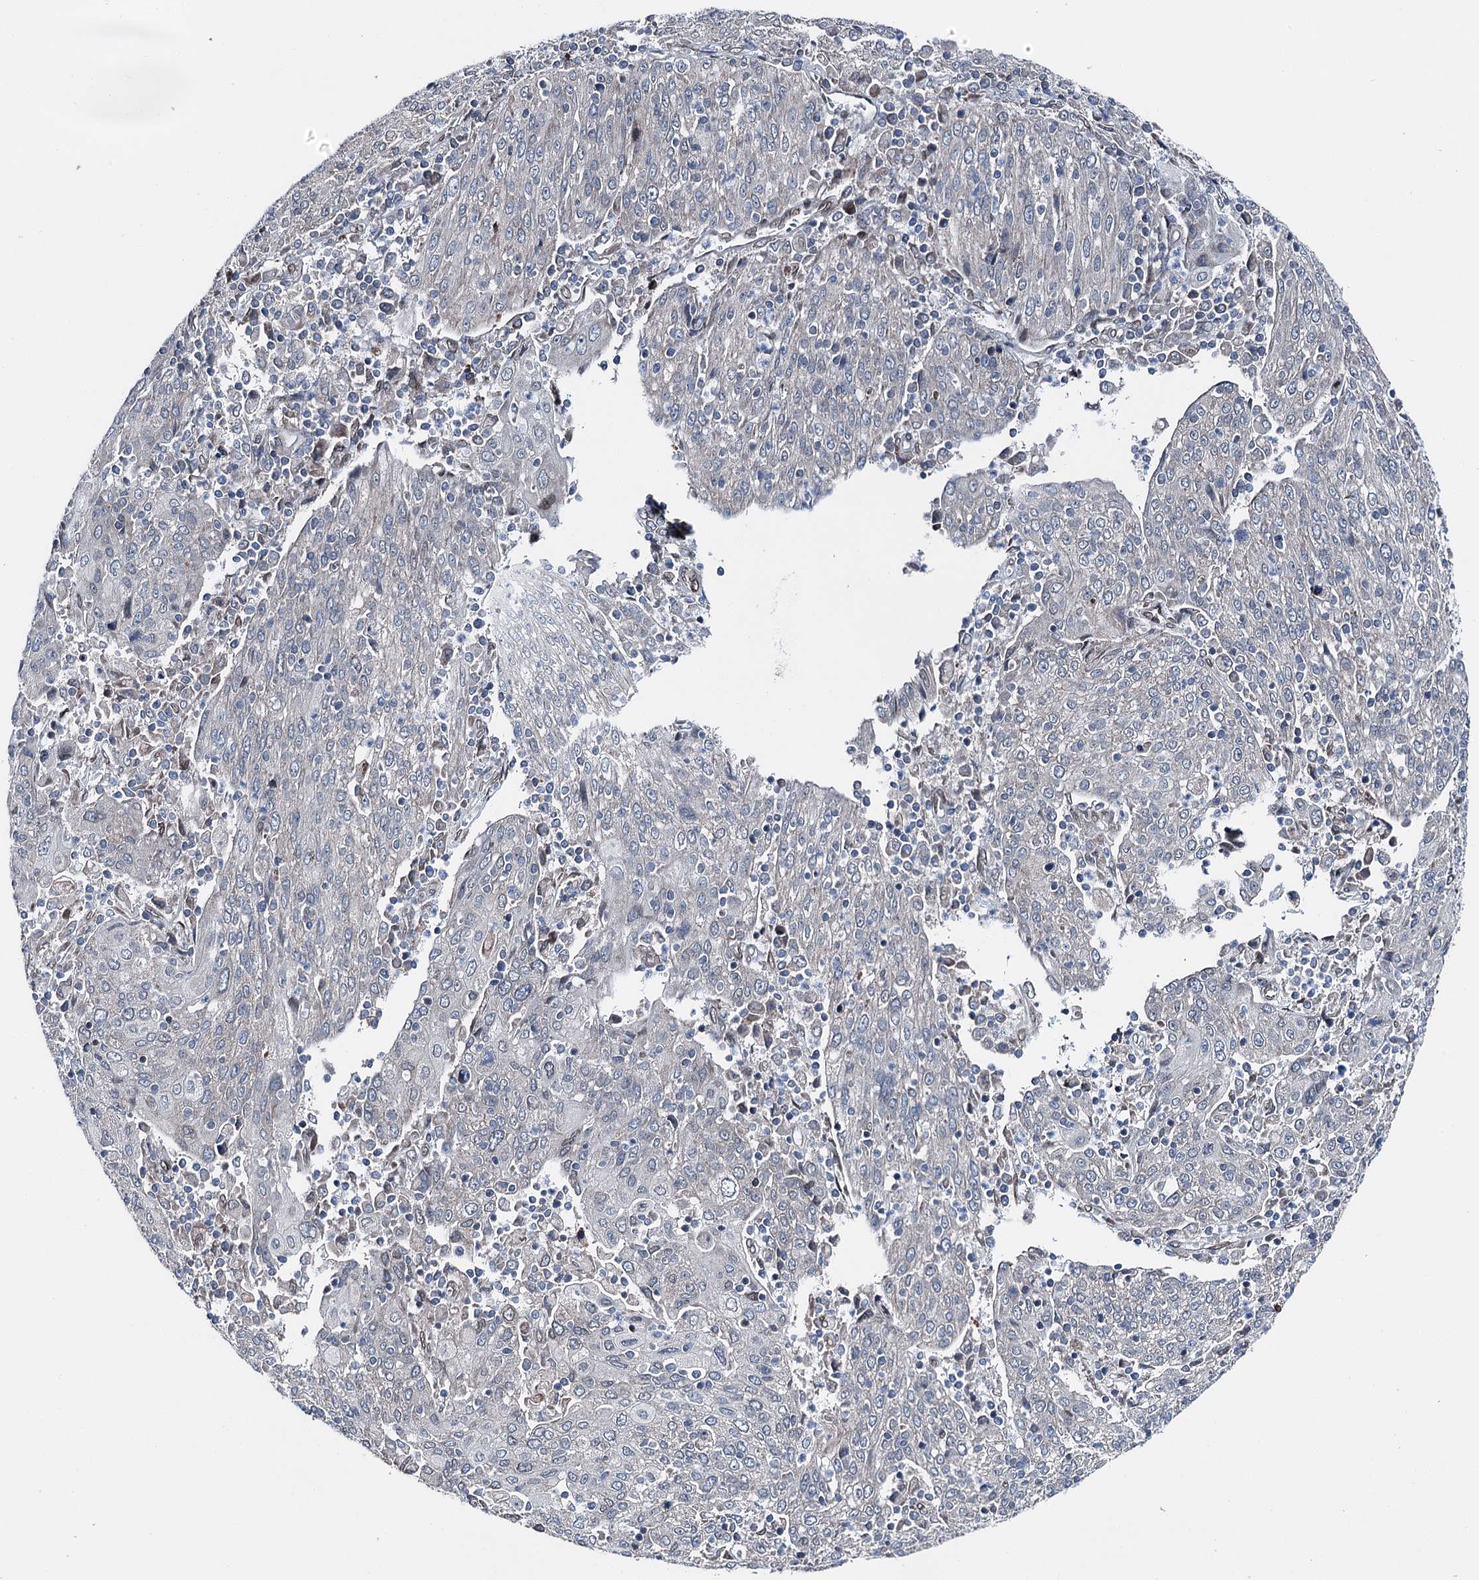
{"staining": {"intensity": "negative", "quantity": "none", "location": "none"}, "tissue": "cervical cancer", "cell_type": "Tumor cells", "image_type": "cancer", "snomed": [{"axis": "morphology", "description": "Squamous cell carcinoma, NOS"}, {"axis": "topography", "description": "Cervix"}], "caption": "DAB (3,3'-diaminobenzidine) immunohistochemical staining of cervical squamous cell carcinoma exhibits no significant expression in tumor cells. (DAB (3,3'-diaminobenzidine) immunohistochemistry visualized using brightfield microscopy, high magnification).", "gene": "MRPL14", "patient": {"sex": "female", "age": 67}}